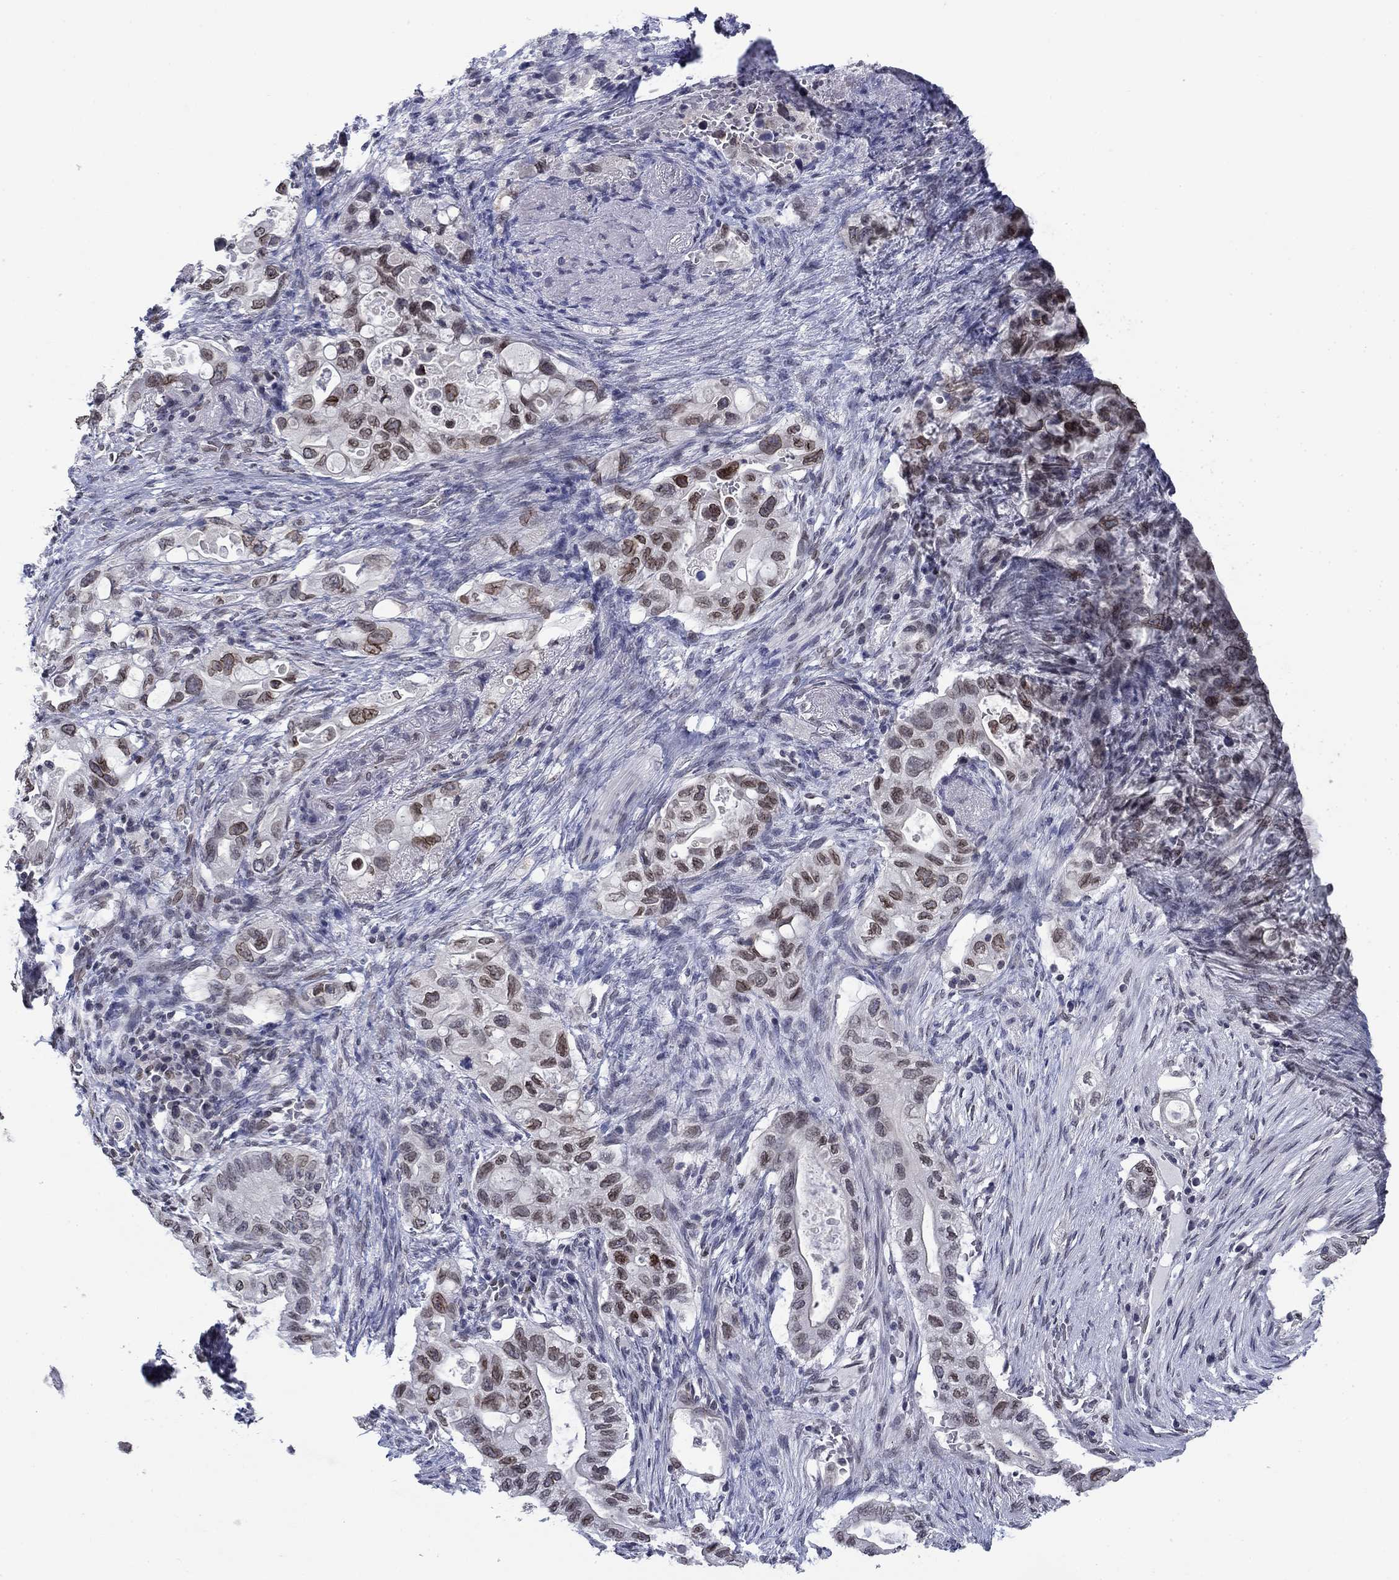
{"staining": {"intensity": "strong", "quantity": "<25%", "location": "cytoplasmic/membranous,nuclear"}, "tissue": "pancreatic cancer", "cell_type": "Tumor cells", "image_type": "cancer", "snomed": [{"axis": "morphology", "description": "Adenocarcinoma, NOS"}, {"axis": "topography", "description": "Pancreas"}], "caption": "Adenocarcinoma (pancreatic) stained with DAB immunohistochemistry reveals medium levels of strong cytoplasmic/membranous and nuclear staining in about <25% of tumor cells.", "gene": "TOR1AIP1", "patient": {"sex": "female", "age": 72}}